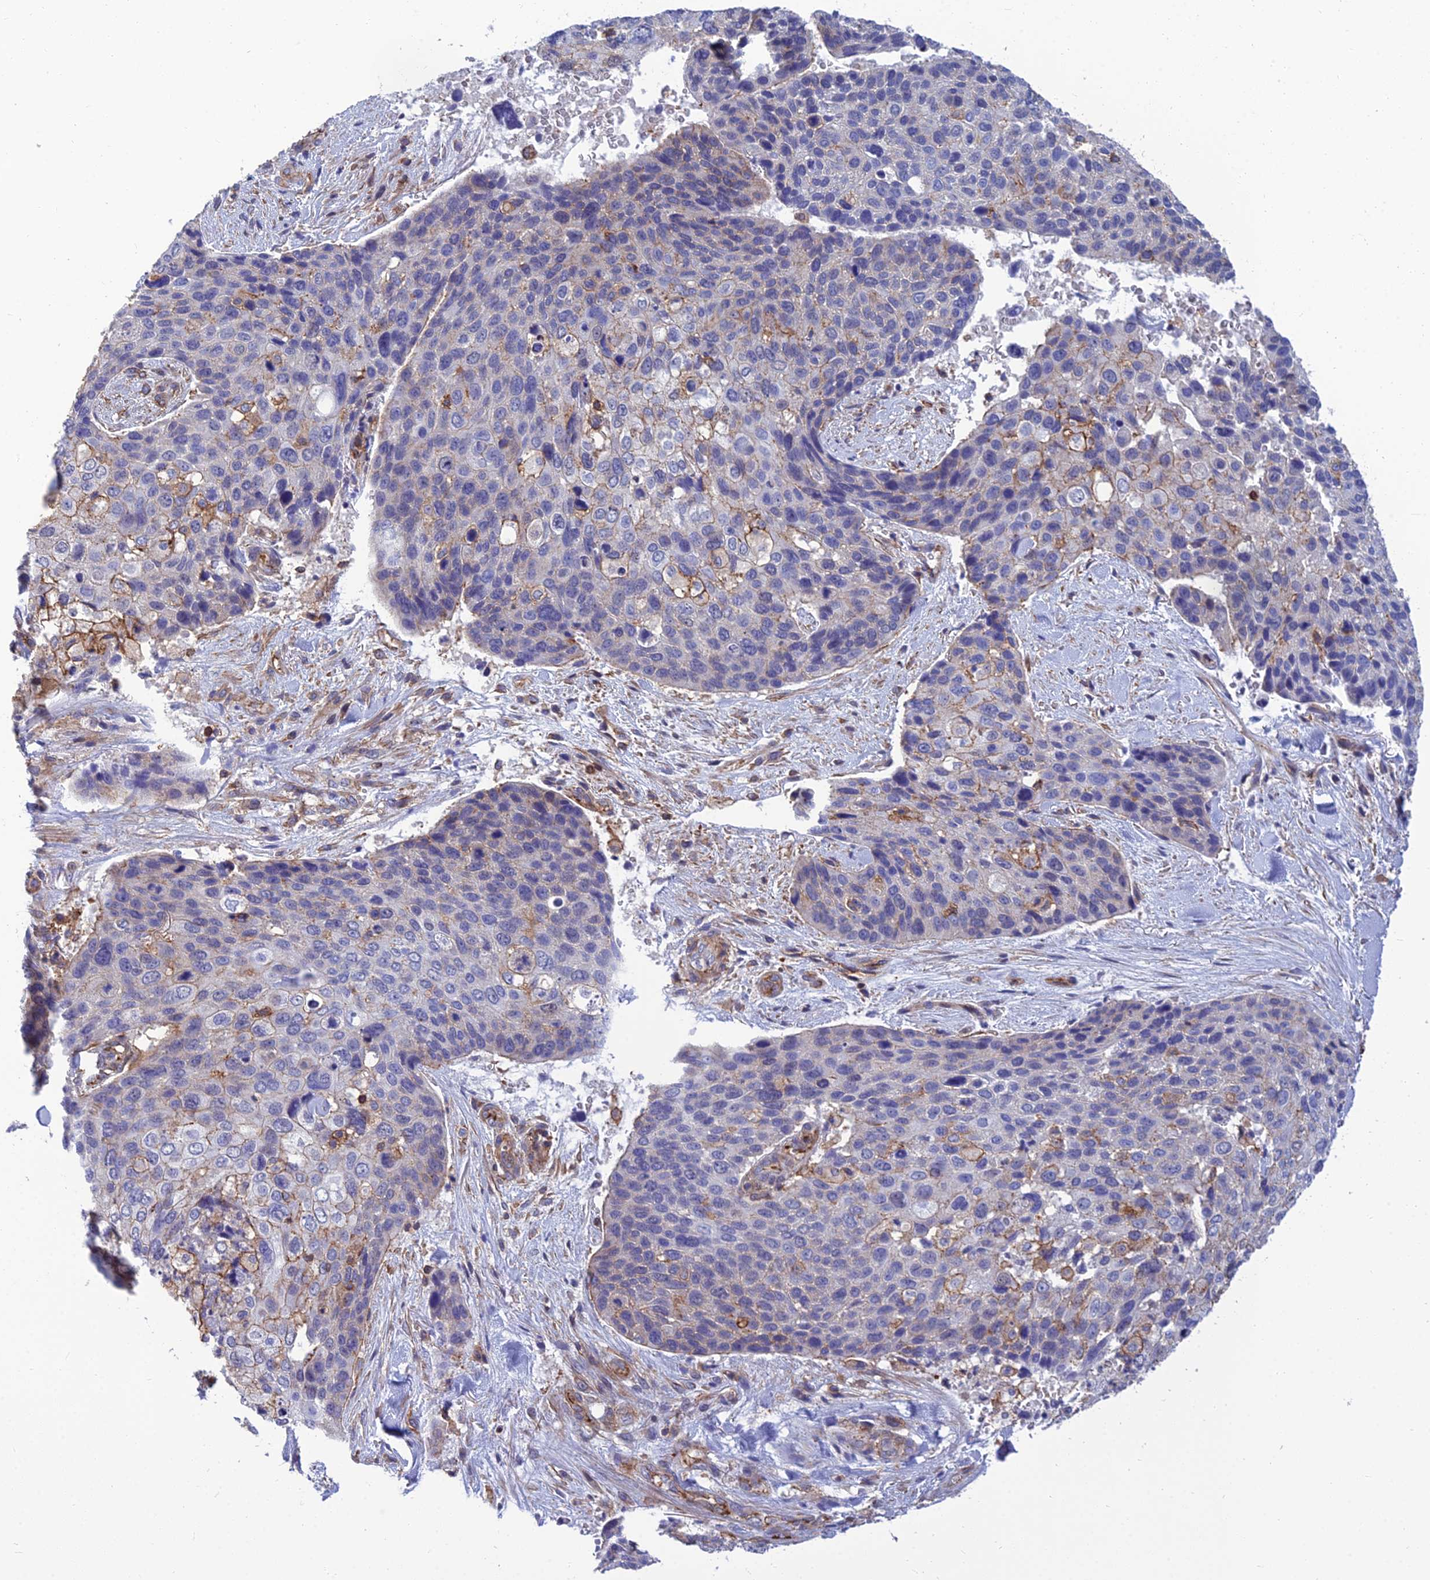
{"staining": {"intensity": "moderate", "quantity": "<25%", "location": "cytoplasmic/membranous"}, "tissue": "skin cancer", "cell_type": "Tumor cells", "image_type": "cancer", "snomed": [{"axis": "morphology", "description": "Basal cell carcinoma"}, {"axis": "topography", "description": "Skin"}], "caption": "Protein staining of skin cancer tissue demonstrates moderate cytoplasmic/membranous staining in approximately <25% of tumor cells.", "gene": "PPP1R18", "patient": {"sex": "female", "age": 74}}